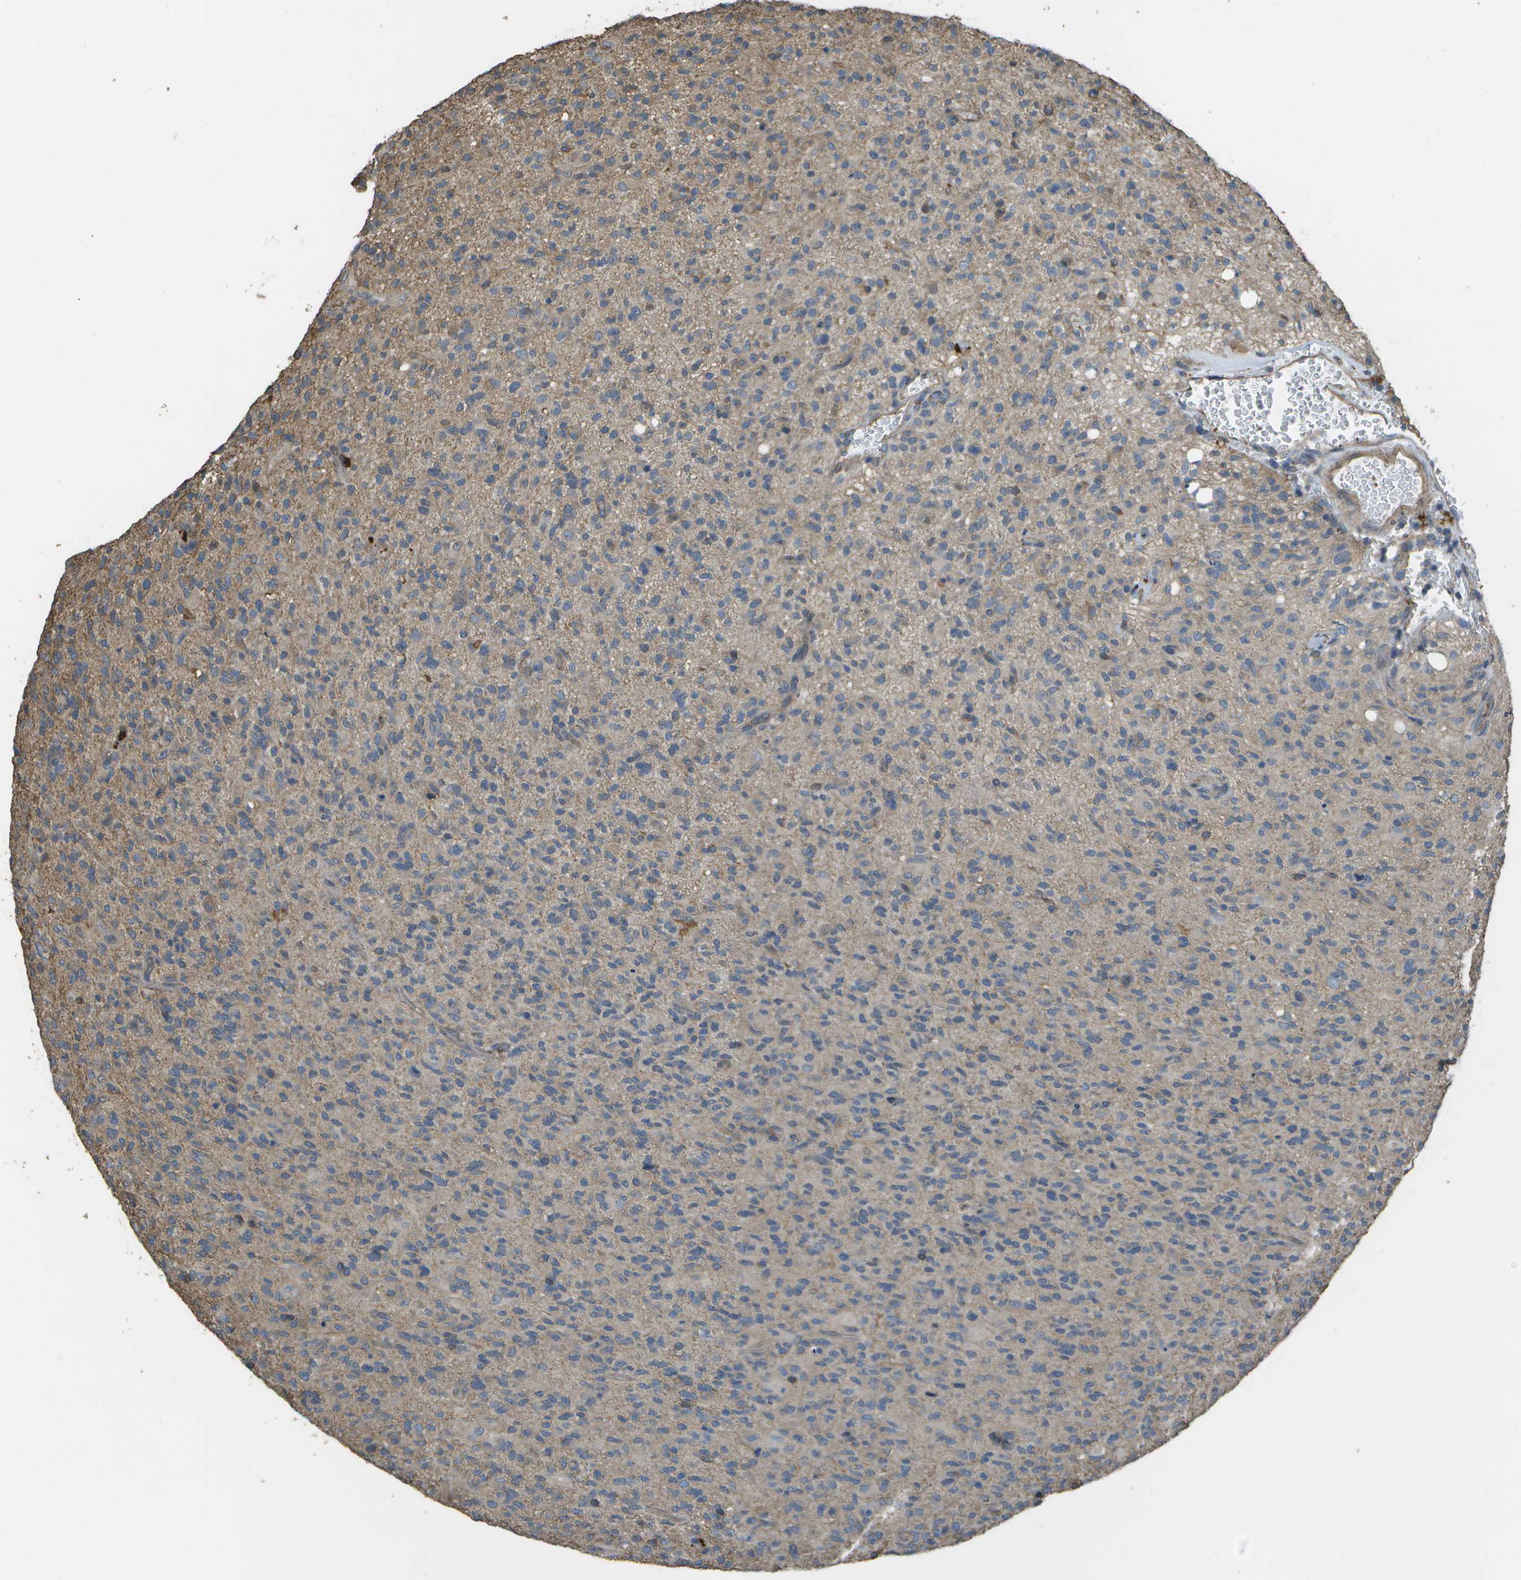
{"staining": {"intensity": "negative", "quantity": "none", "location": "none"}, "tissue": "glioma", "cell_type": "Tumor cells", "image_type": "cancer", "snomed": [{"axis": "morphology", "description": "Glioma, malignant, High grade"}, {"axis": "topography", "description": "Brain"}], "caption": "DAB immunohistochemical staining of human malignant glioma (high-grade) displays no significant positivity in tumor cells.", "gene": "CLNS1A", "patient": {"sex": "male", "age": 71}}